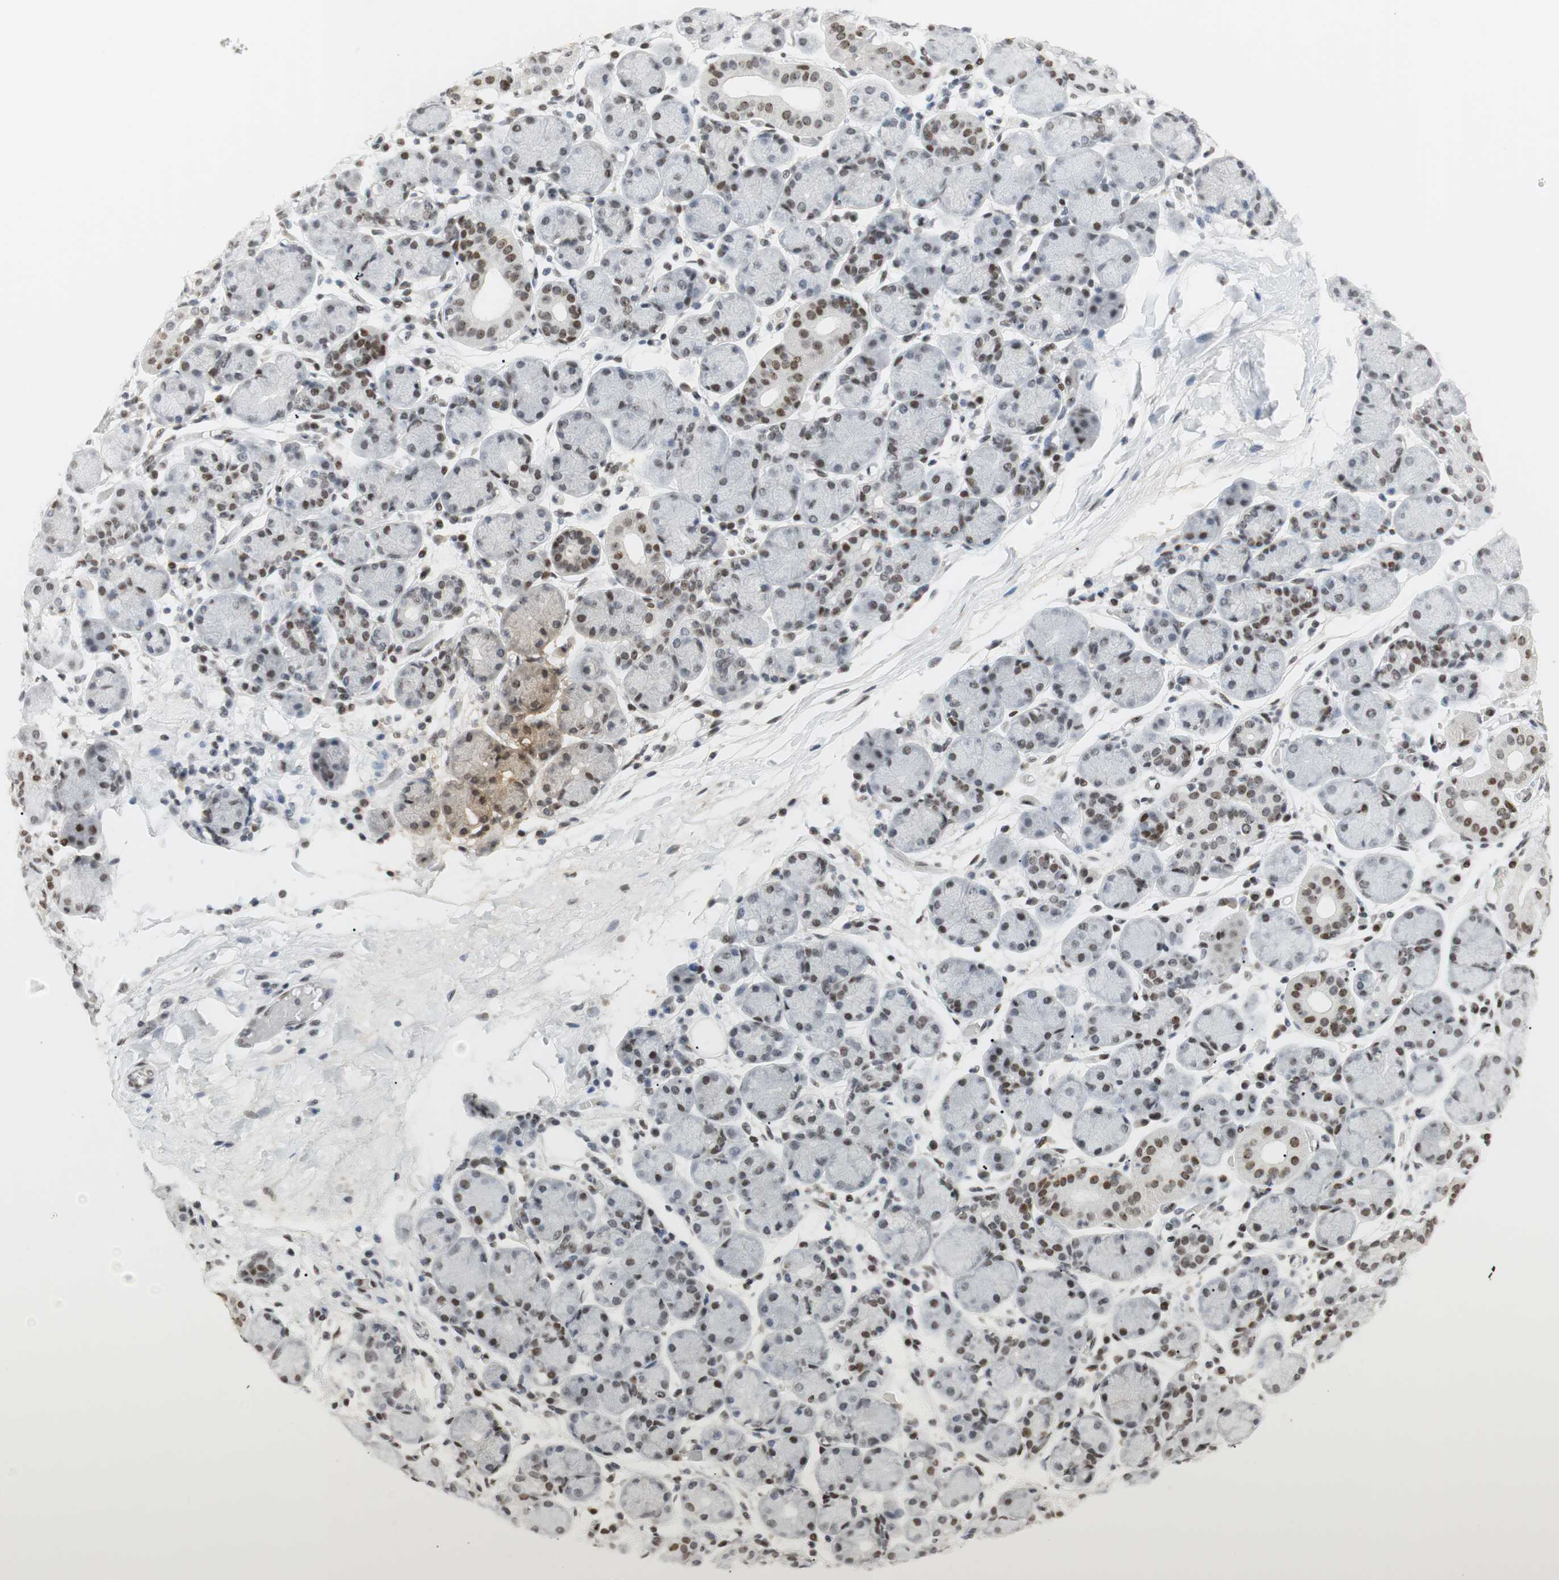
{"staining": {"intensity": "moderate", "quantity": "<25%", "location": "nuclear"}, "tissue": "salivary gland", "cell_type": "Glandular cells", "image_type": "normal", "snomed": [{"axis": "morphology", "description": "Normal tissue, NOS"}, {"axis": "topography", "description": "Salivary gland"}], "caption": "Protein staining of unremarkable salivary gland reveals moderate nuclear staining in about <25% of glandular cells.", "gene": "BMI1", "patient": {"sex": "female", "age": 24}}